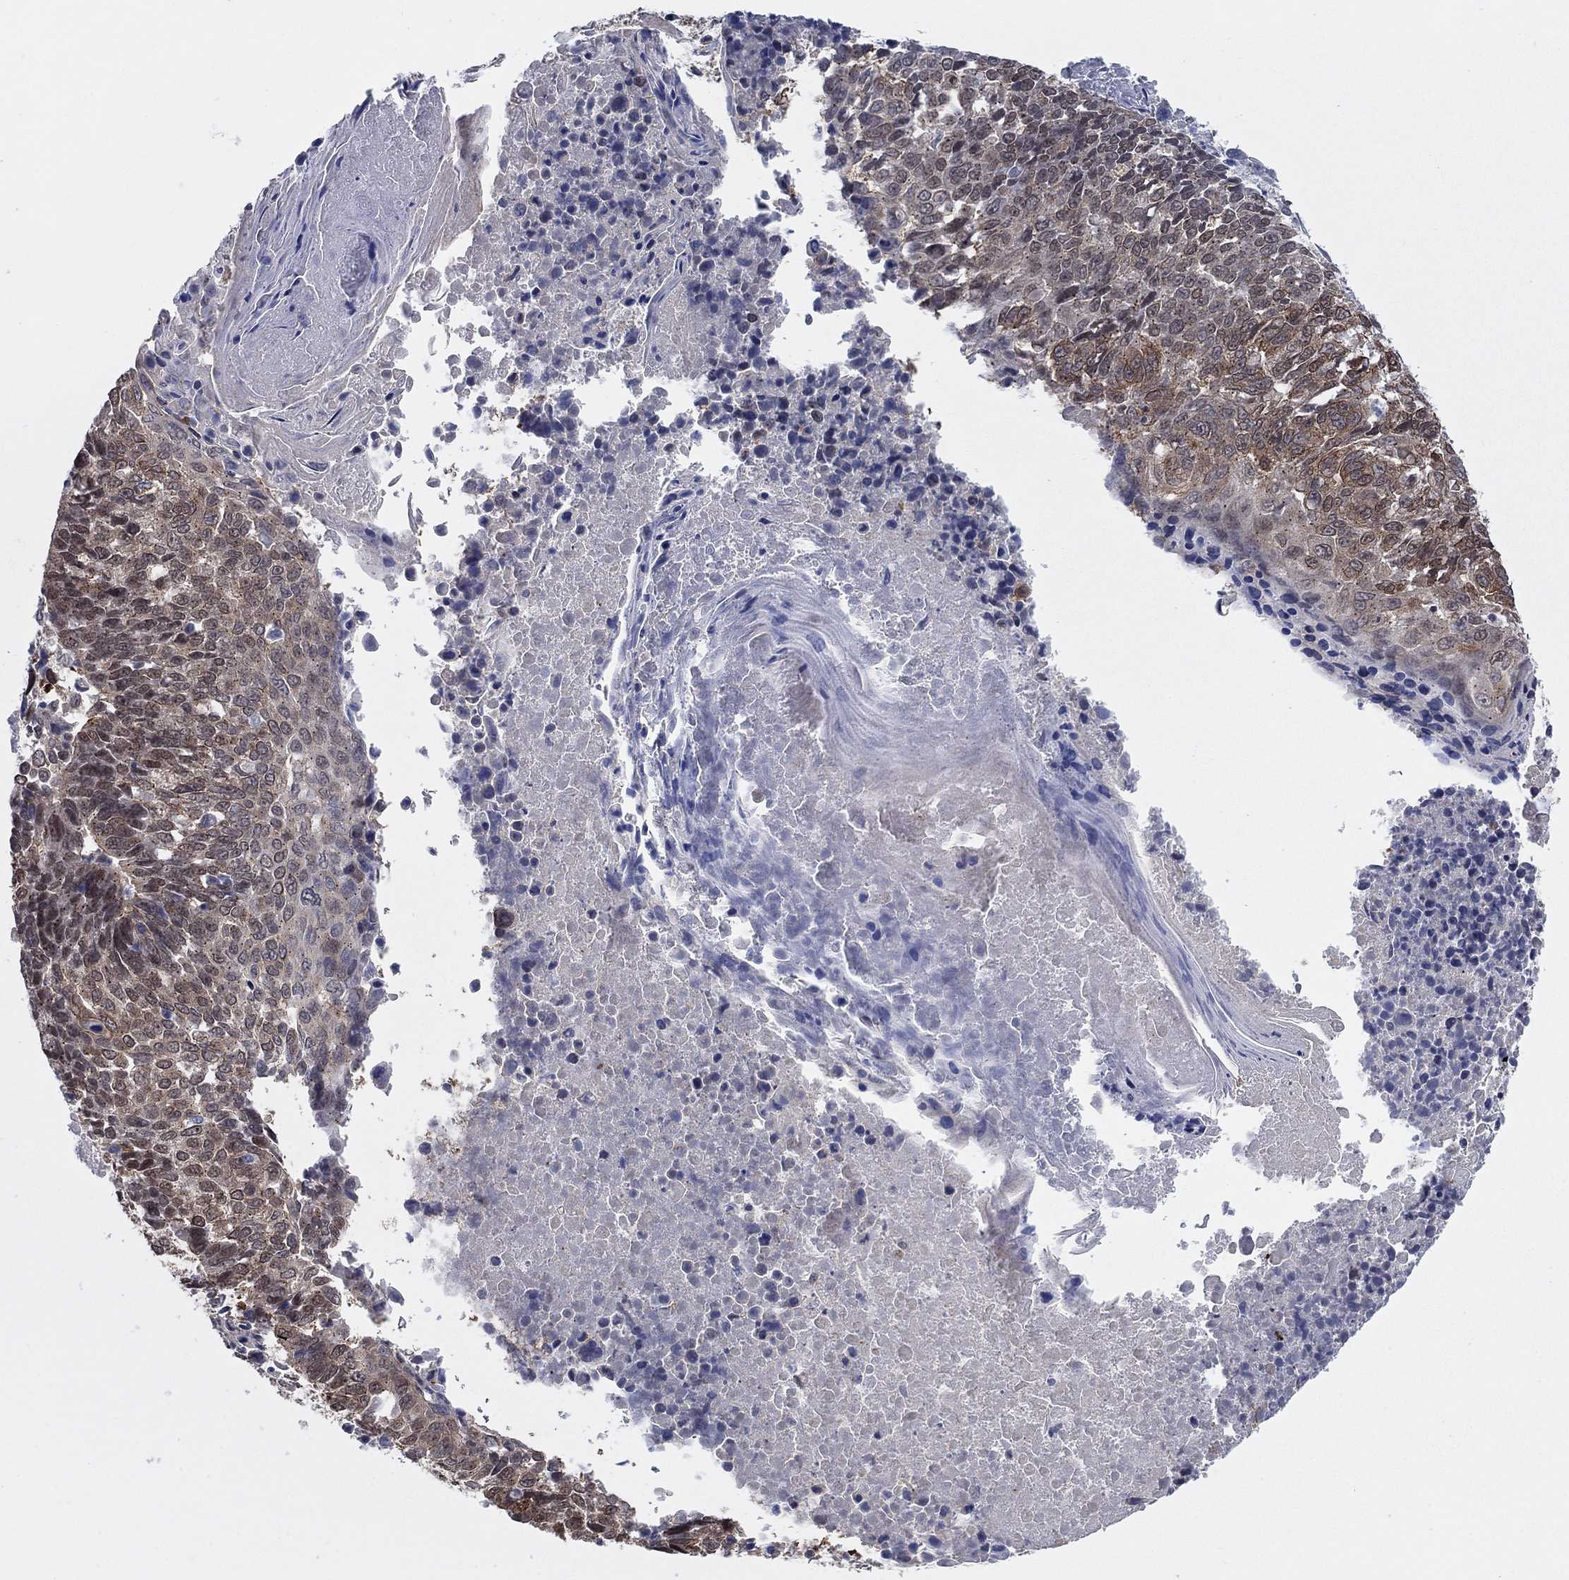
{"staining": {"intensity": "moderate", "quantity": "25%-75%", "location": "cytoplasmic/membranous"}, "tissue": "lung cancer", "cell_type": "Tumor cells", "image_type": "cancer", "snomed": [{"axis": "morphology", "description": "Squamous cell carcinoma, NOS"}, {"axis": "topography", "description": "Lung"}], "caption": "There is medium levels of moderate cytoplasmic/membranous expression in tumor cells of squamous cell carcinoma (lung), as demonstrated by immunohistochemical staining (brown color).", "gene": "SH3RF1", "patient": {"sex": "male", "age": 73}}